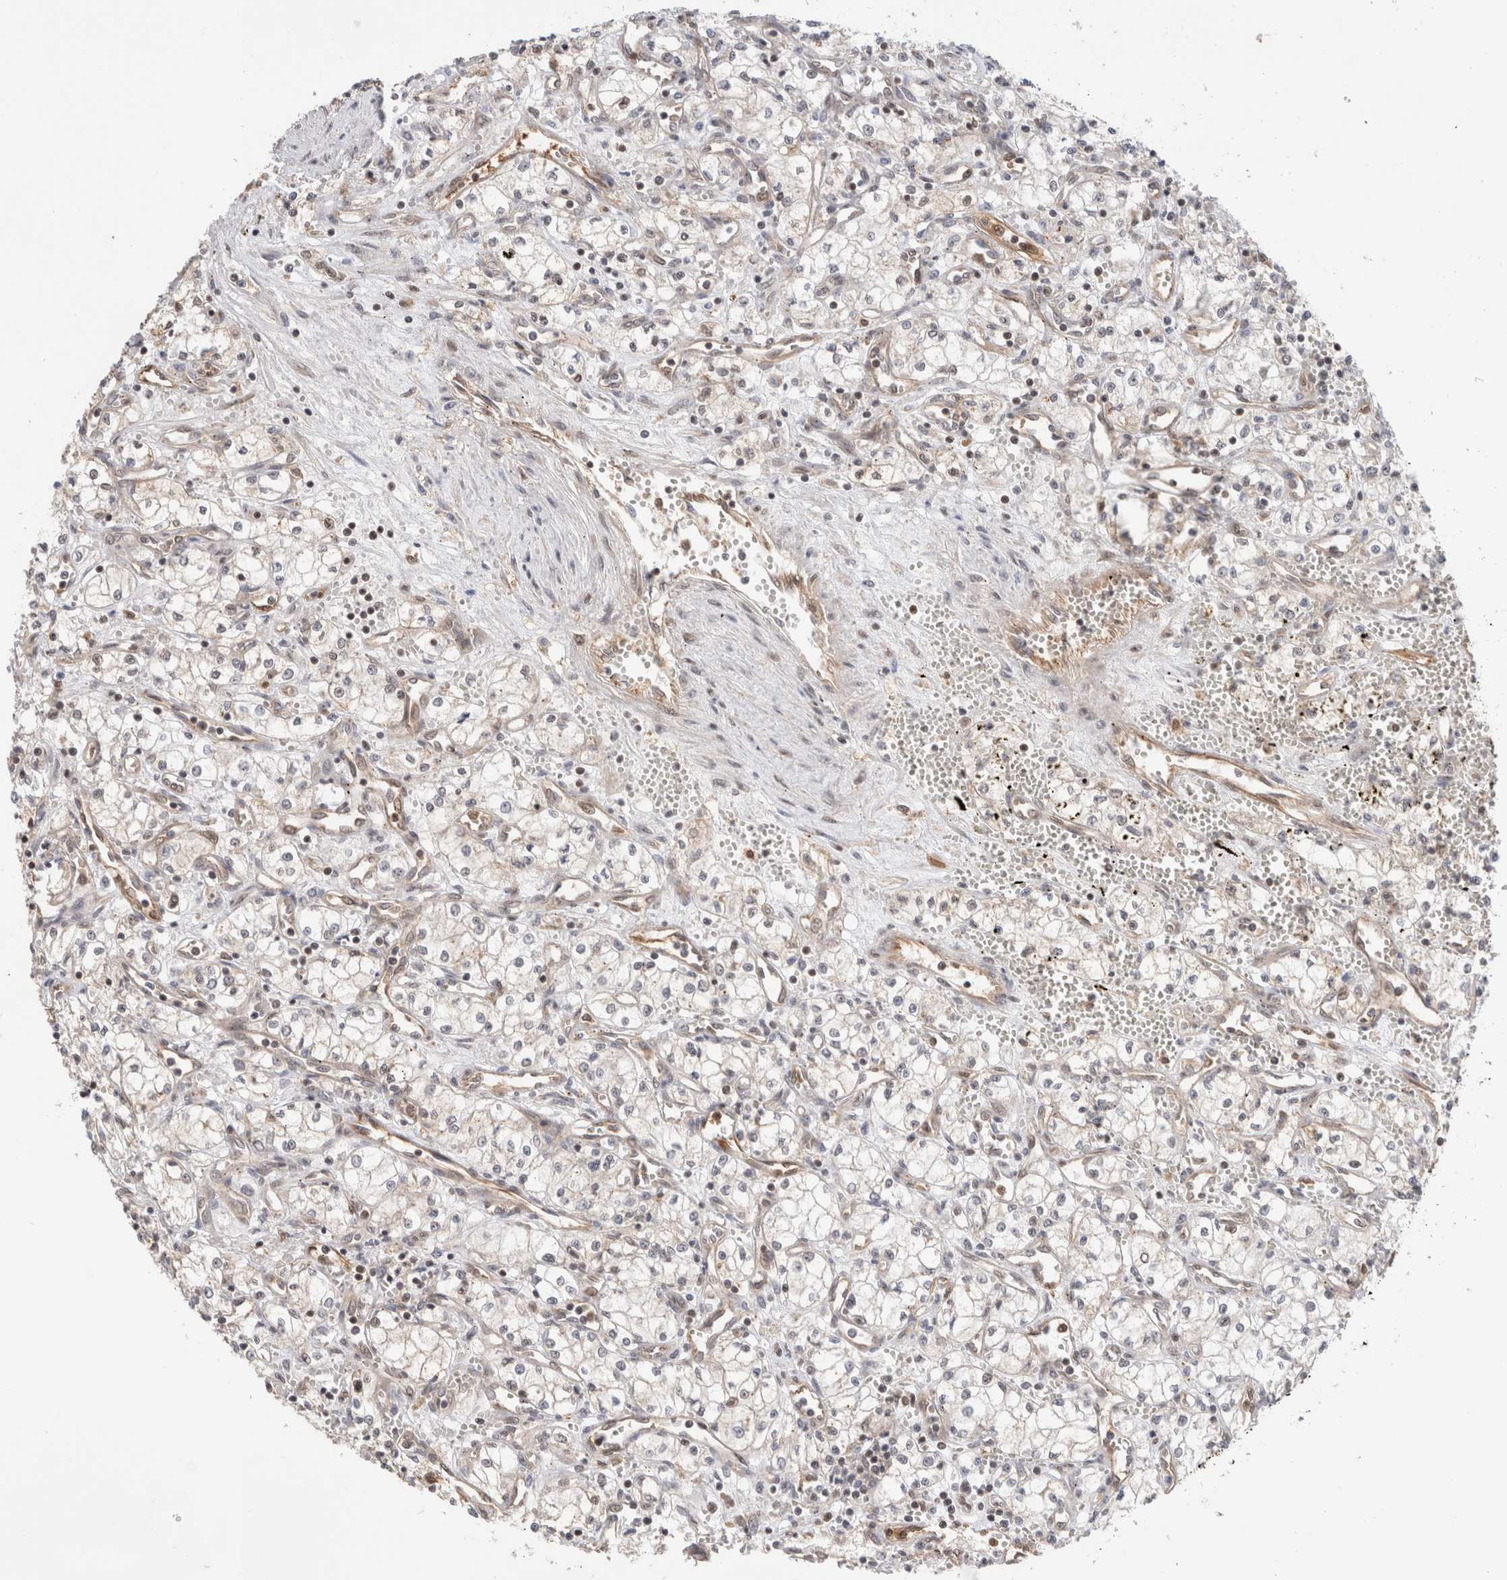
{"staining": {"intensity": "negative", "quantity": "none", "location": "none"}, "tissue": "renal cancer", "cell_type": "Tumor cells", "image_type": "cancer", "snomed": [{"axis": "morphology", "description": "Adenocarcinoma, NOS"}, {"axis": "topography", "description": "Kidney"}], "caption": "Adenocarcinoma (renal) stained for a protein using immunohistochemistry (IHC) displays no expression tumor cells.", "gene": "OTUD6B", "patient": {"sex": "male", "age": 59}}